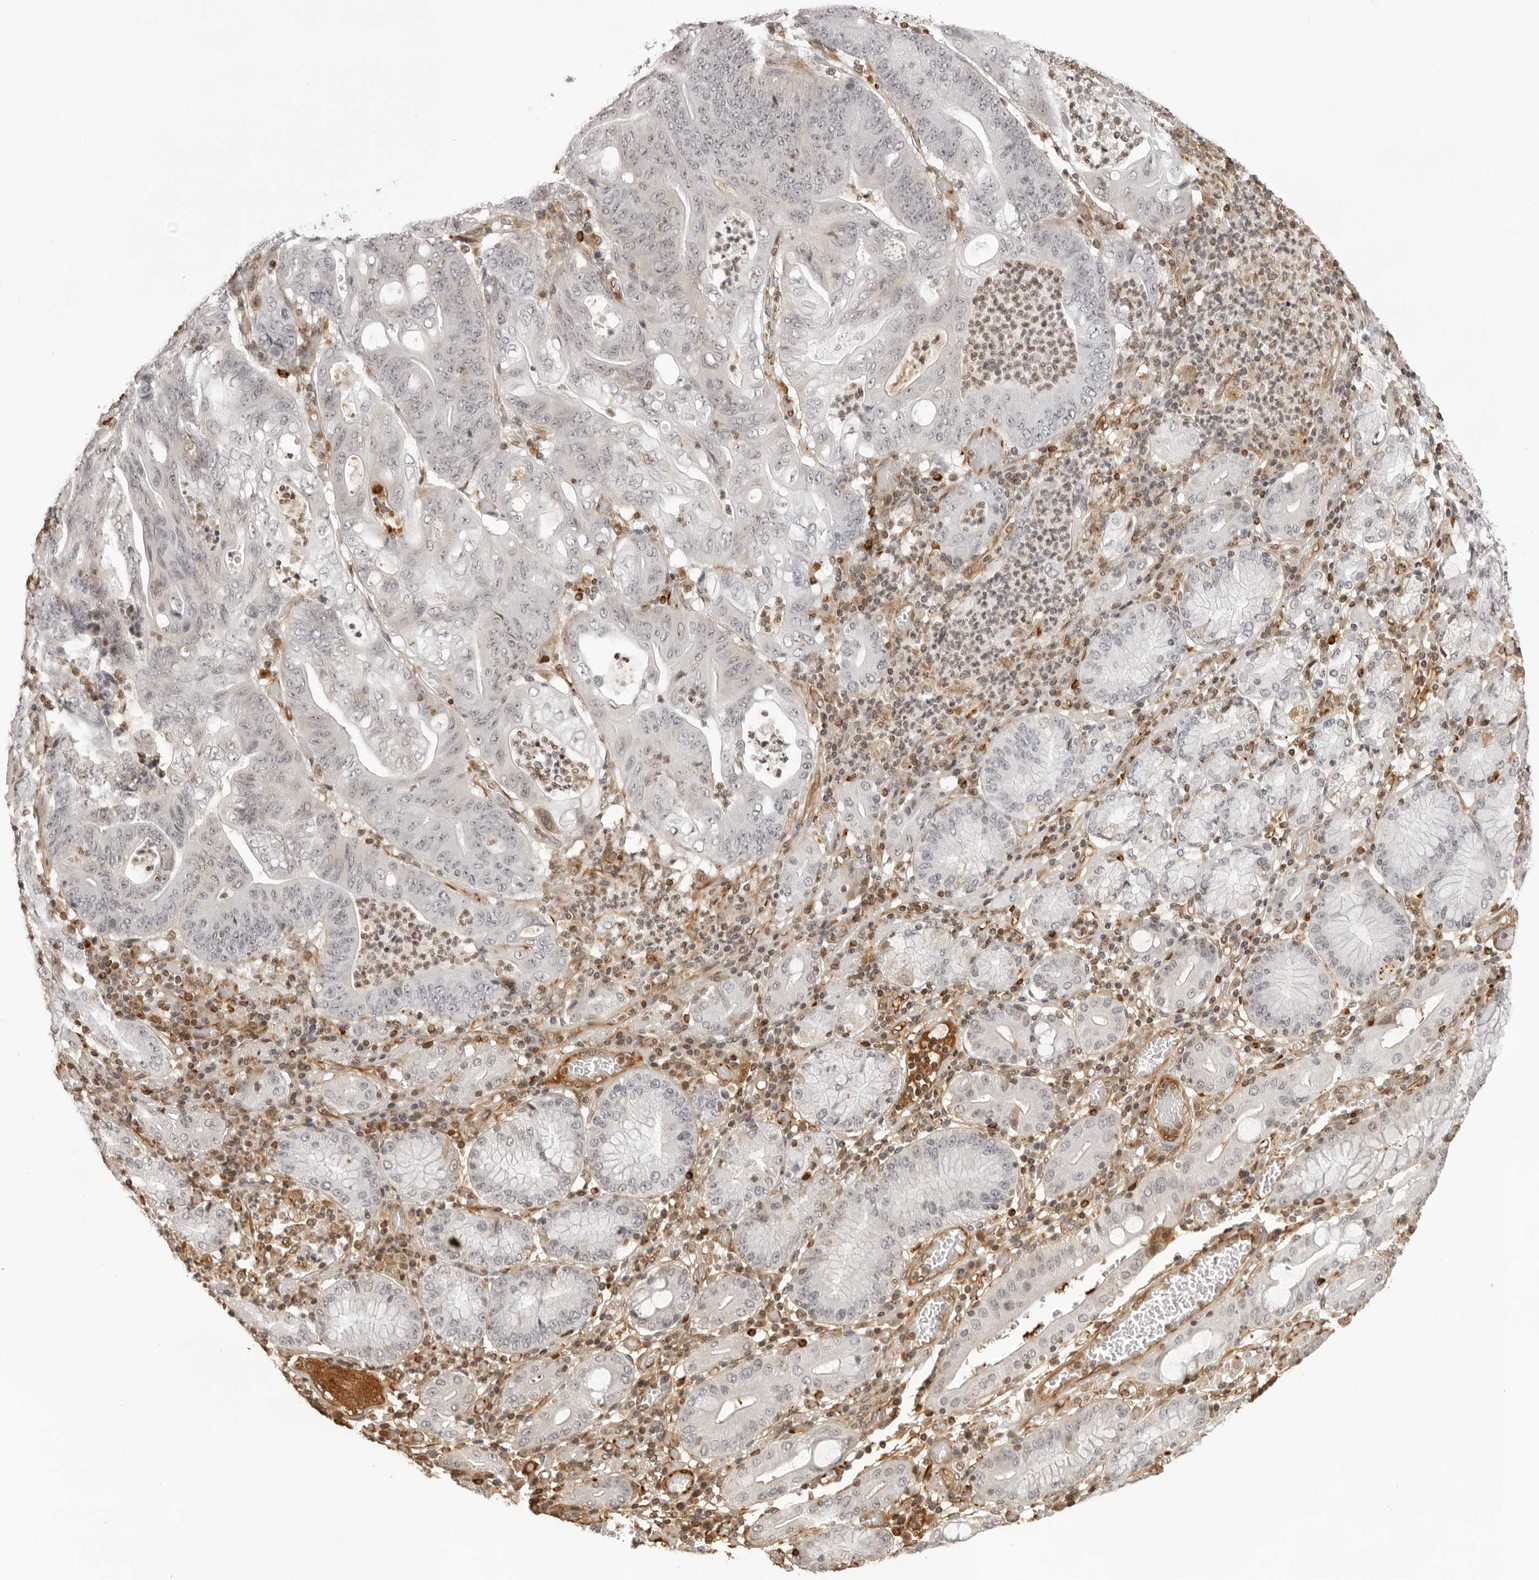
{"staining": {"intensity": "negative", "quantity": "none", "location": "none"}, "tissue": "stomach cancer", "cell_type": "Tumor cells", "image_type": "cancer", "snomed": [{"axis": "morphology", "description": "Adenocarcinoma, NOS"}, {"axis": "topography", "description": "Stomach"}], "caption": "Protein analysis of stomach cancer (adenocarcinoma) displays no significant expression in tumor cells. Brightfield microscopy of immunohistochemistry (IHC) stained with DAB (brown) and hematoxylin (blue), captured at high magnification.", "gene": "DYNLT5", "patient": {"sex": "female", "age": 73}}